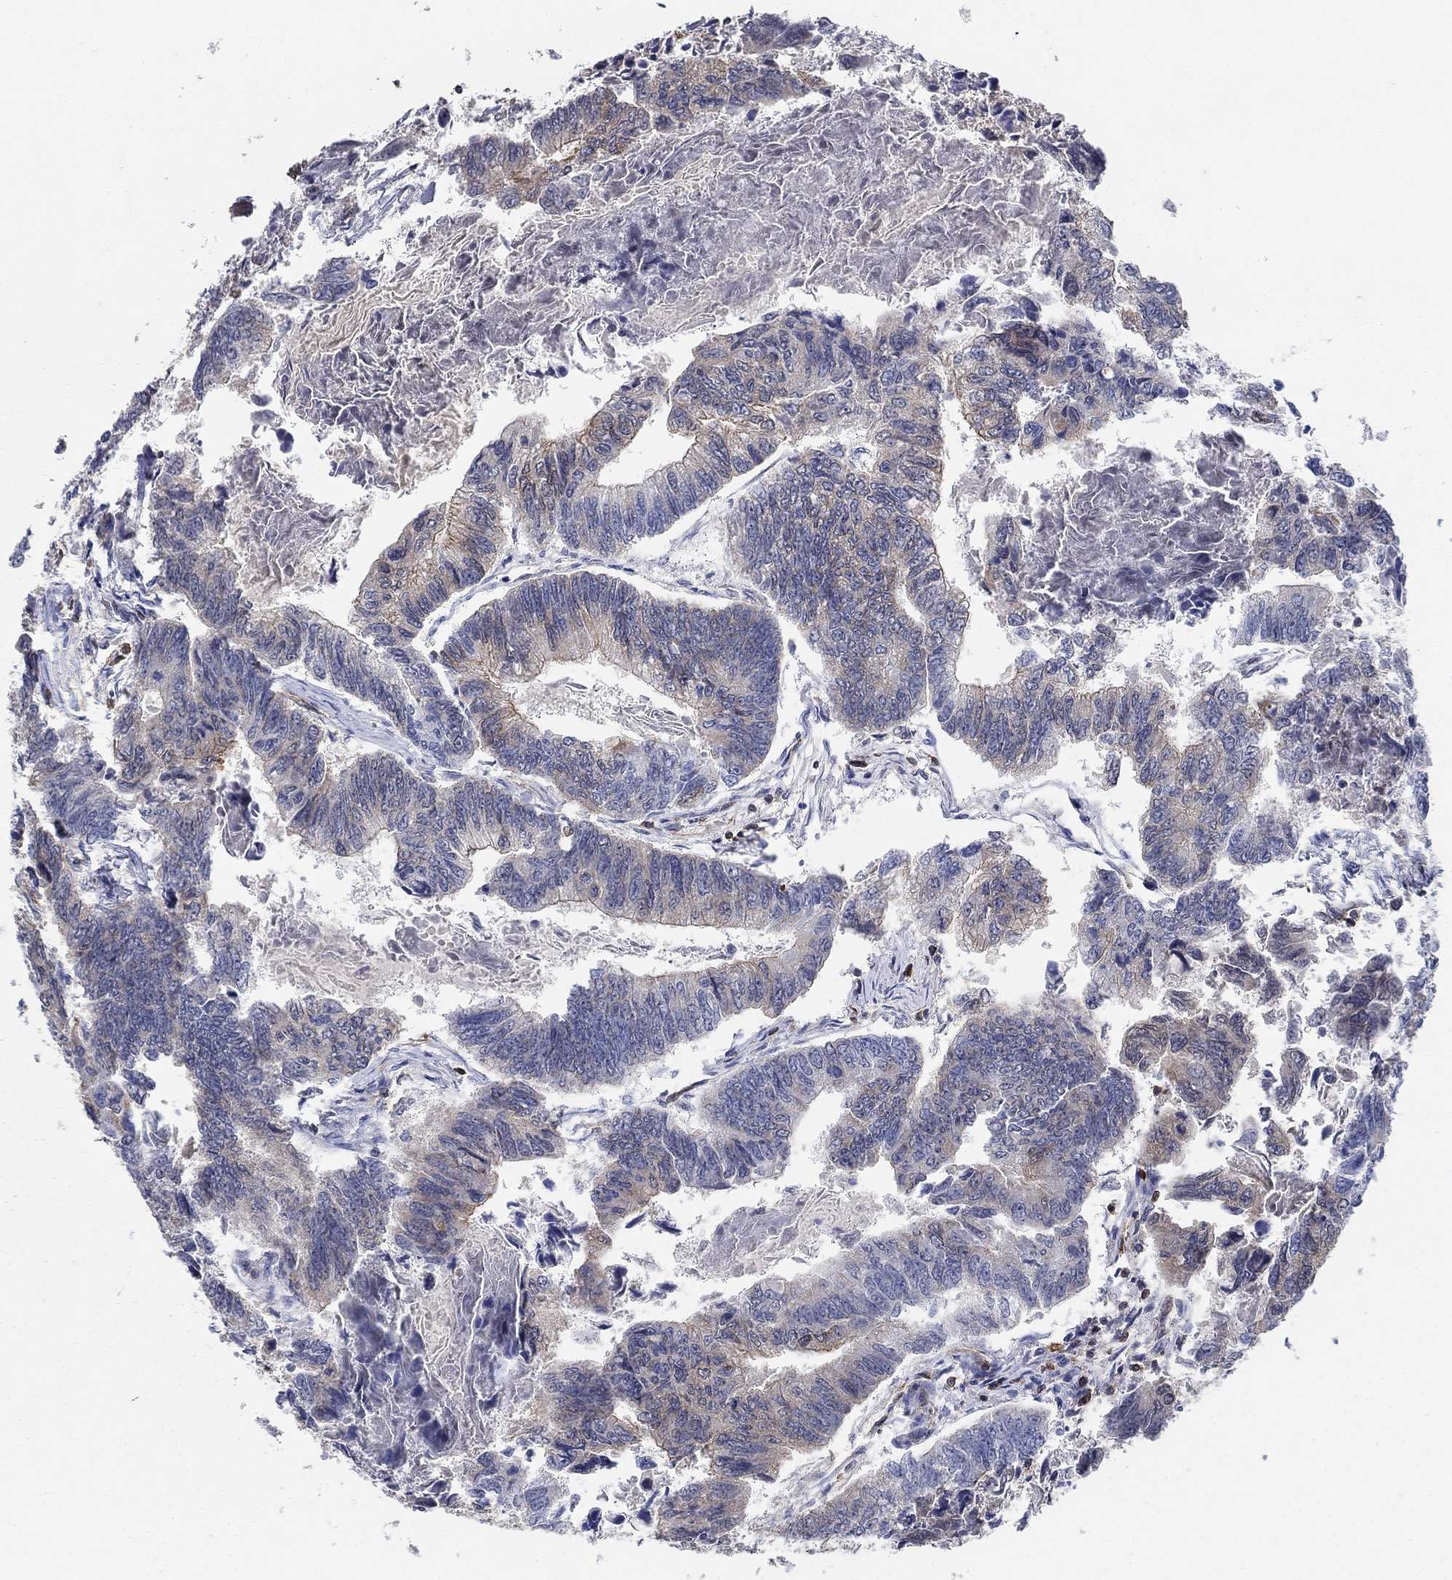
{"staining": {"intensity": "weak", "quantity": "25%-75%", "location": "cytoplasmic/membranous"}, "tissue": "colorectal cancer", "cell_type": "Tumor cells", "image_type": "cancer", "snomed": [{"axis": "morphology", "description": "Adenocarcinoma, NOS"}, {"axis": "topography", "description": "Colon"}], "caption": "The immunohistochemical stain labels weak cytoplasmic/membranous positivity in tumor cells of colorectal adenocarcinoma tissue.", "gene": "AGFG2", "patient": {"sex": "female", "age": 65}}